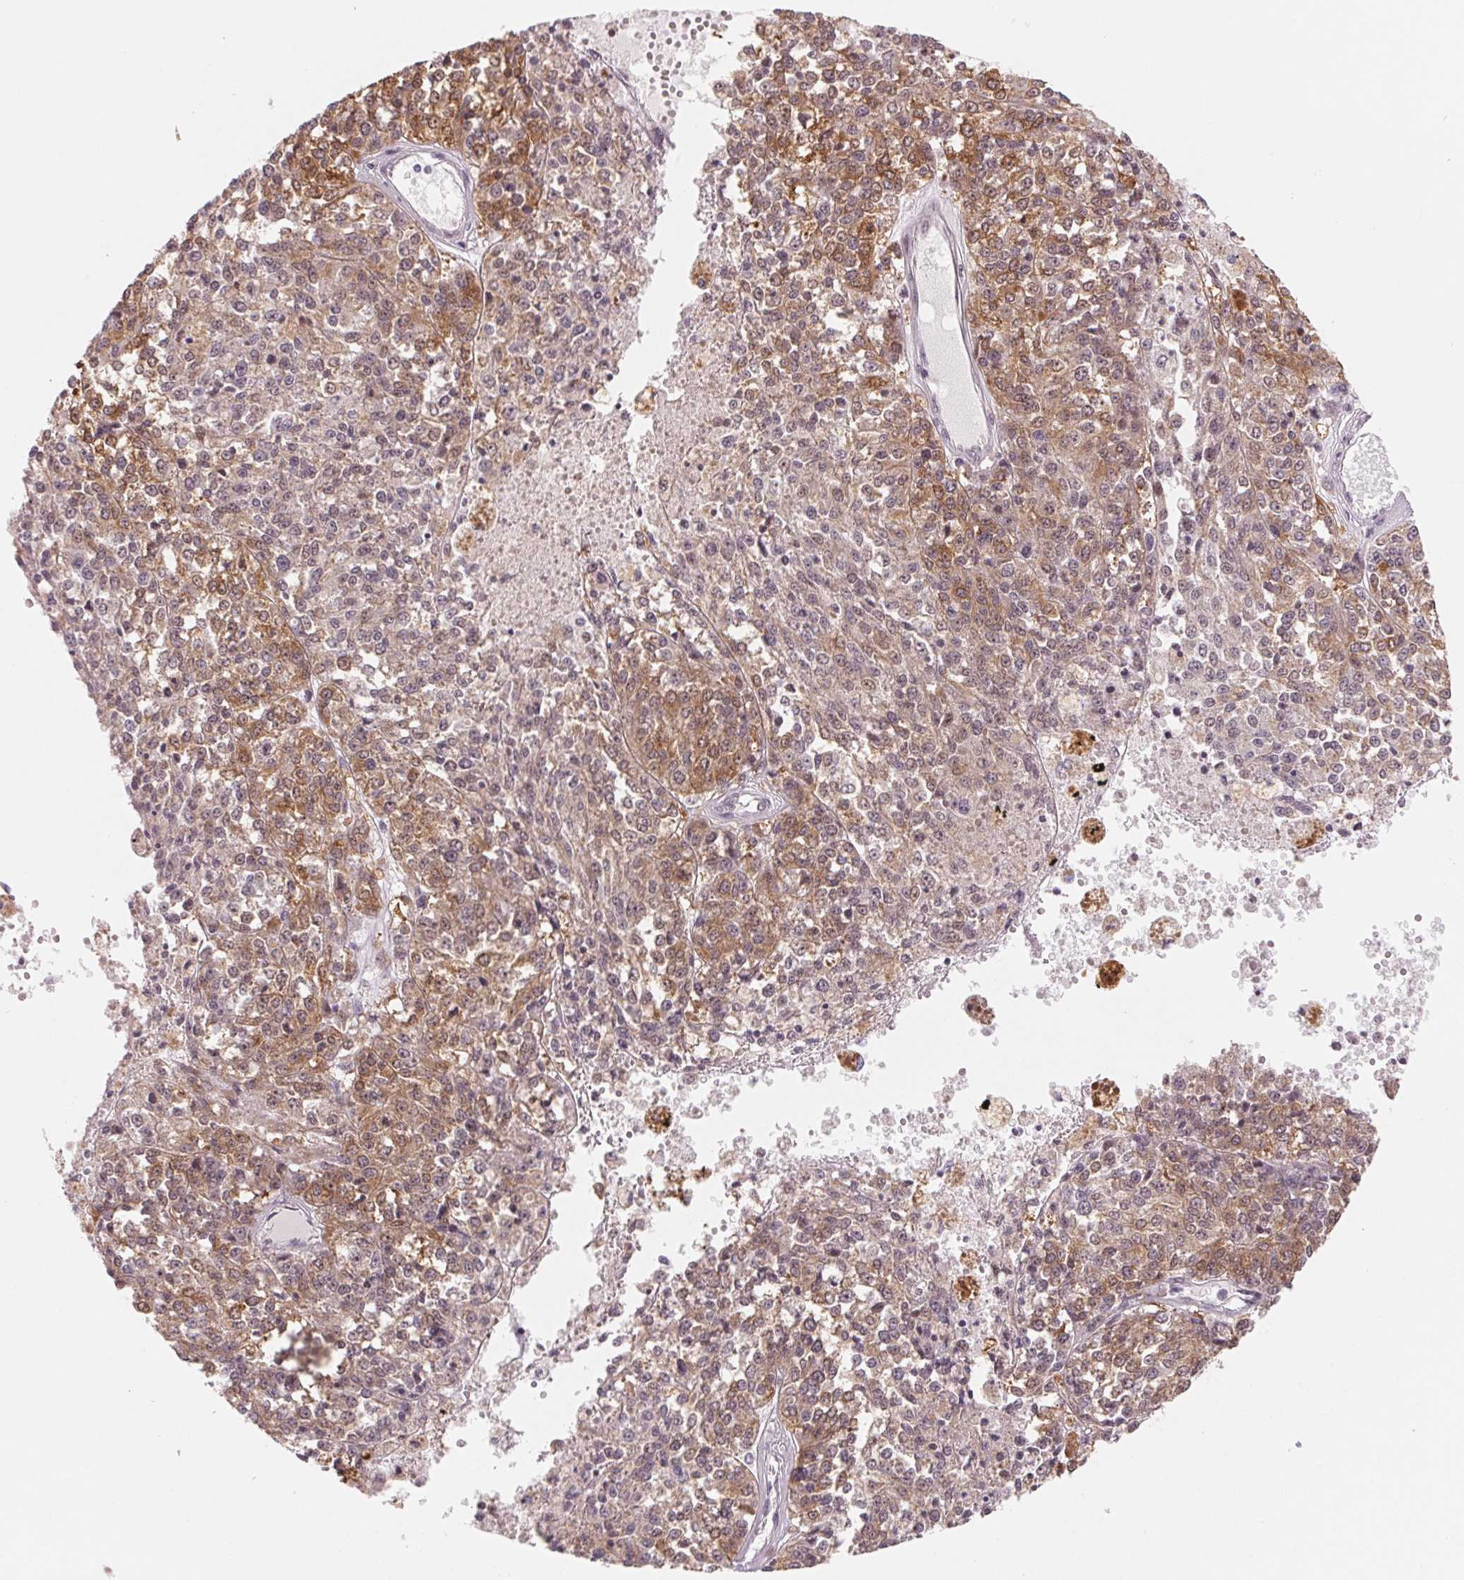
{"staining": {"intensity": "moderate", "quantity": "25%-75%", "location": "cytoplasmic/membranous"}, "tissue": "melanoma", "cell_type": "Tumor cells", "image_type": "cancer", "snomed": [{"axis": "morphology", "description": "Malignant melanoma, Metastatic site"}, {"axis": "topography", "description": "Lymph node"}], "caption": "Melanoma stained with DAB IHC reveals medium levels of moderate cytoplasmic/membranous staining in about 25%-75% of tumor cells. (Brightfield microscopy of DAB IHC at high magnification).", "gene": "DNAJB6", "patient": {"sex": "female", "age": 64}}